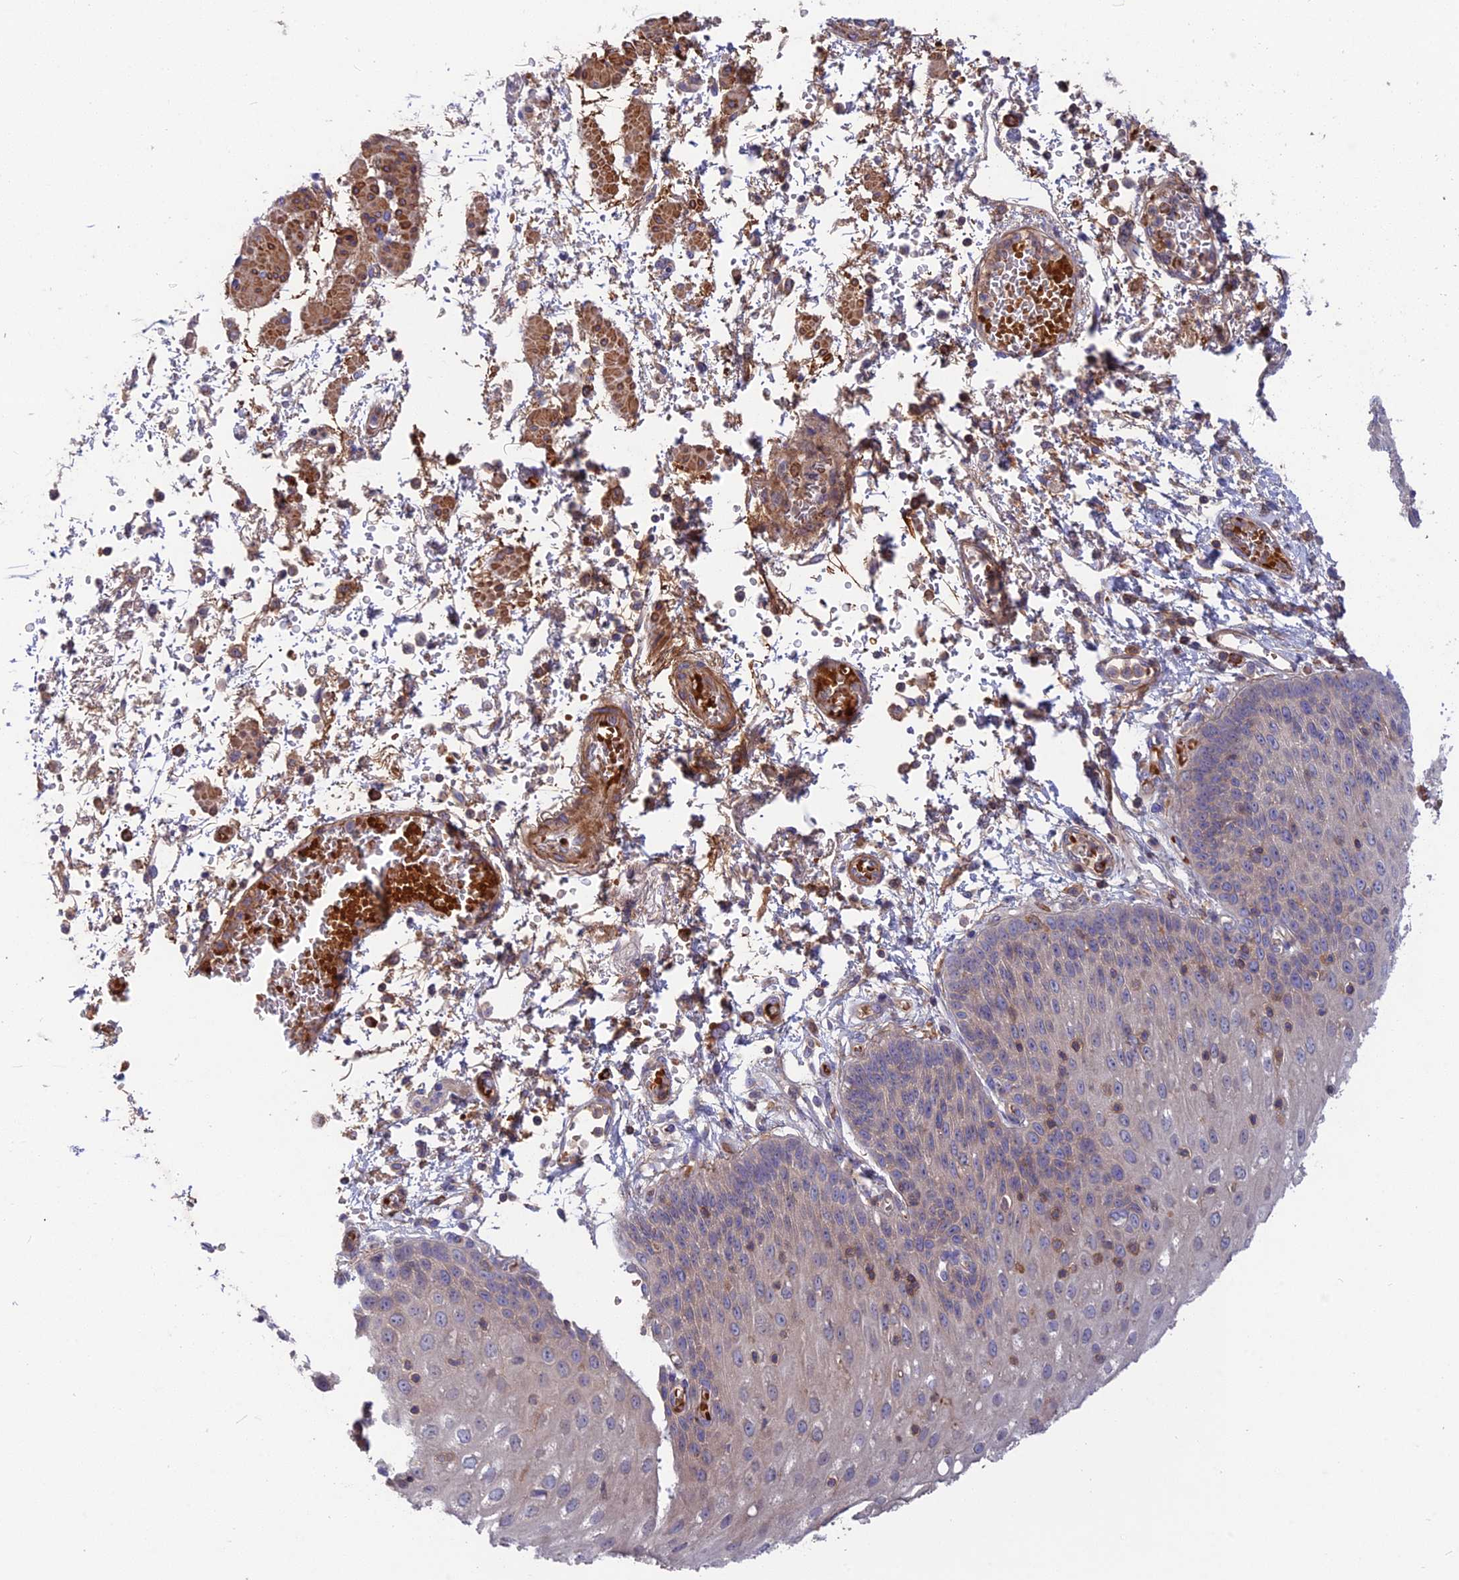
{"staining": {"intensity": "weak", "quantity": "<25%", "location": "cytoplasmic/membranous"}, "tissue": "esophagus", "cell_type": "Squamous epithelial cells", "image_type": "normal", "snomed": [{"axis": "morphology", "description": "Normal tissue, NOS"}, {"axis": "topography", "description": "Esophagus"}], "caption": "Immunohistochemistry (IHC) image of benign esophagus: esophagus stained with DAB (3,3'-diaminobenzidine) exhibits no significant protein expression in squamous epithelial cells. Nuclei are stained in blue.", "gene": "CPNE7", "patient": {"sex": "male", "age": 81}}